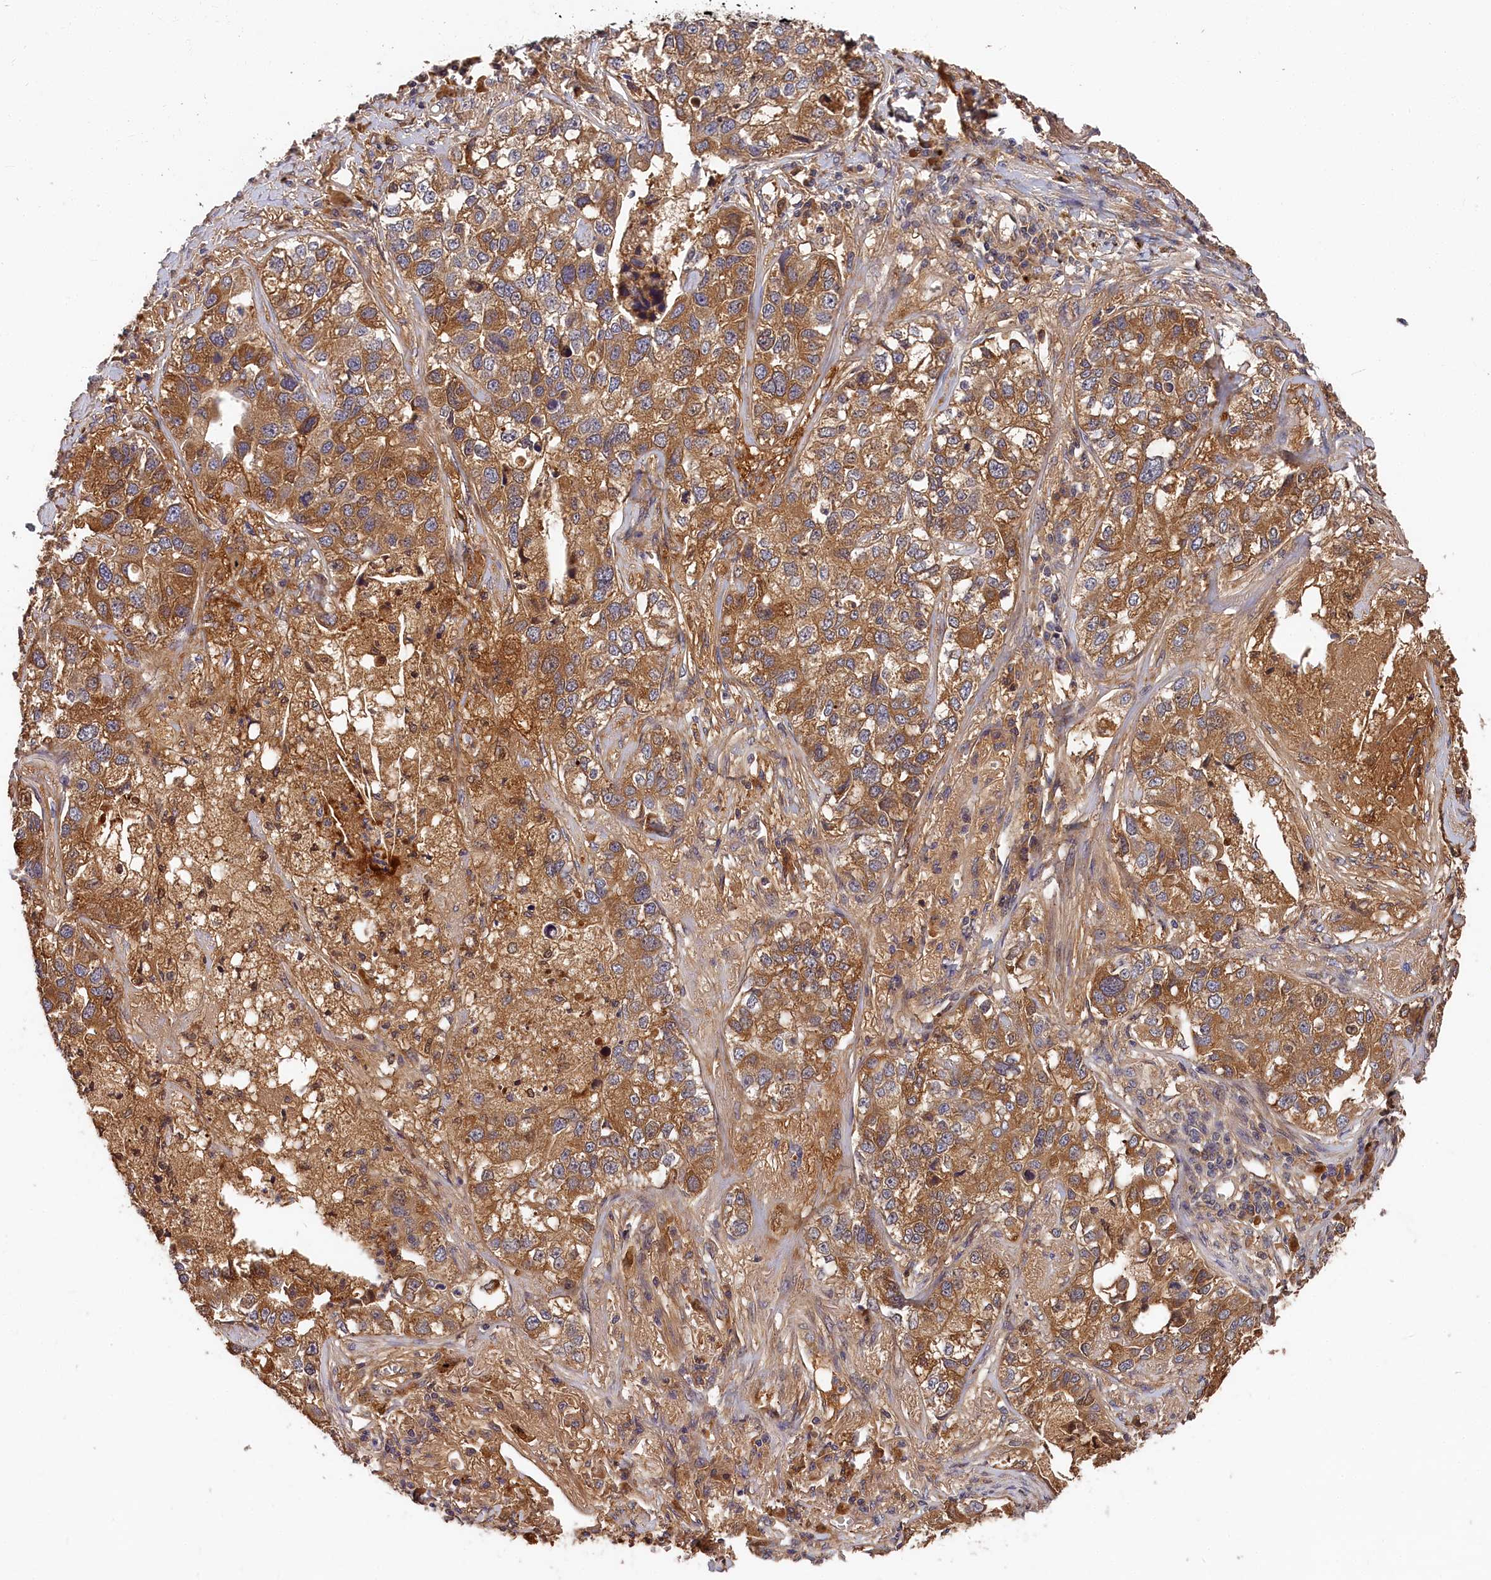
{"staining": {"intensity": "moderate", "quantity": ">75%", "location": "cytoplasmic/membranous"}, "tissue": "lung cancer", "cell_type": "Tumor cells", "image_type": "cancer", "snomed": [{"axis": "morphology", "description": "Adenocarcinoma, NOS"}, {"axis": "topography", "description": "Lung"}], "caption": "Tumor cells show medium levels of moderate cytoplasmic/membranous staining in about >75% of cells in lung cancer (adenocarcinoma).", "gene": "ITIH1", "patient": {"sex": "male", "age": 49}}